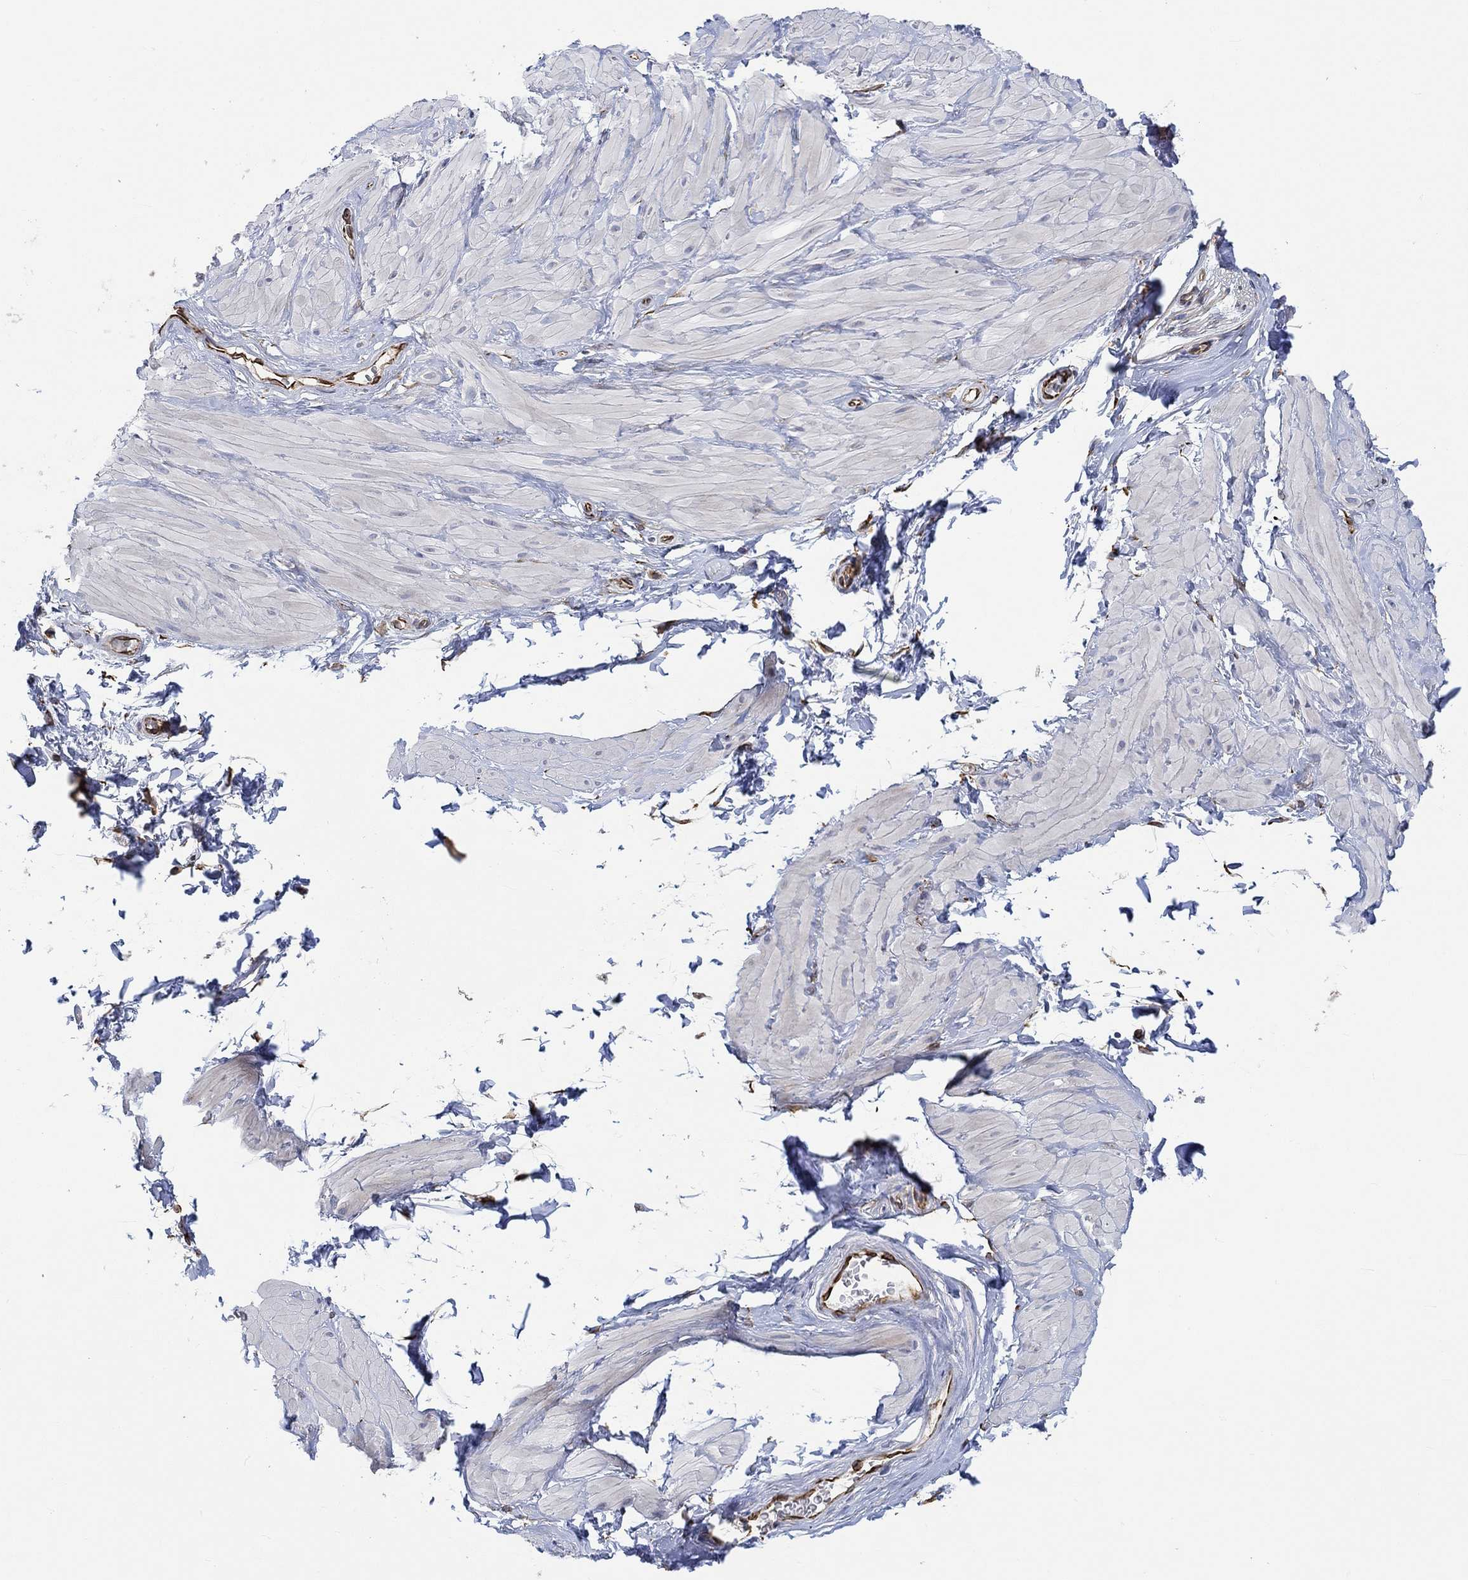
{"staining": {"intensity": "negative", "quantity": "none", "location": "none"}, "tissue": "soft tissue", "cell_type": "Fibroblasts", "image_type": "normal", "snomed": [{"axis": "morphology", "description": "Normal tissue, NOS"}, {"axis": "topography", "description": "Smooth muscle"}, {"axis": "topography", "description": "Peripheral nerve tissue"}], "caption": "Fibroblasts show no significant expression in normal soft tissue. (Stains: DAB (3,3'-diaminobenzidine) immunohistochemistry (IHC) with hematoxylin counter stain, Microscopy: brightfield microscopy at high magnification).", "gene": "CAMK1D", "patient": {"sex": "male", "age": 22}}